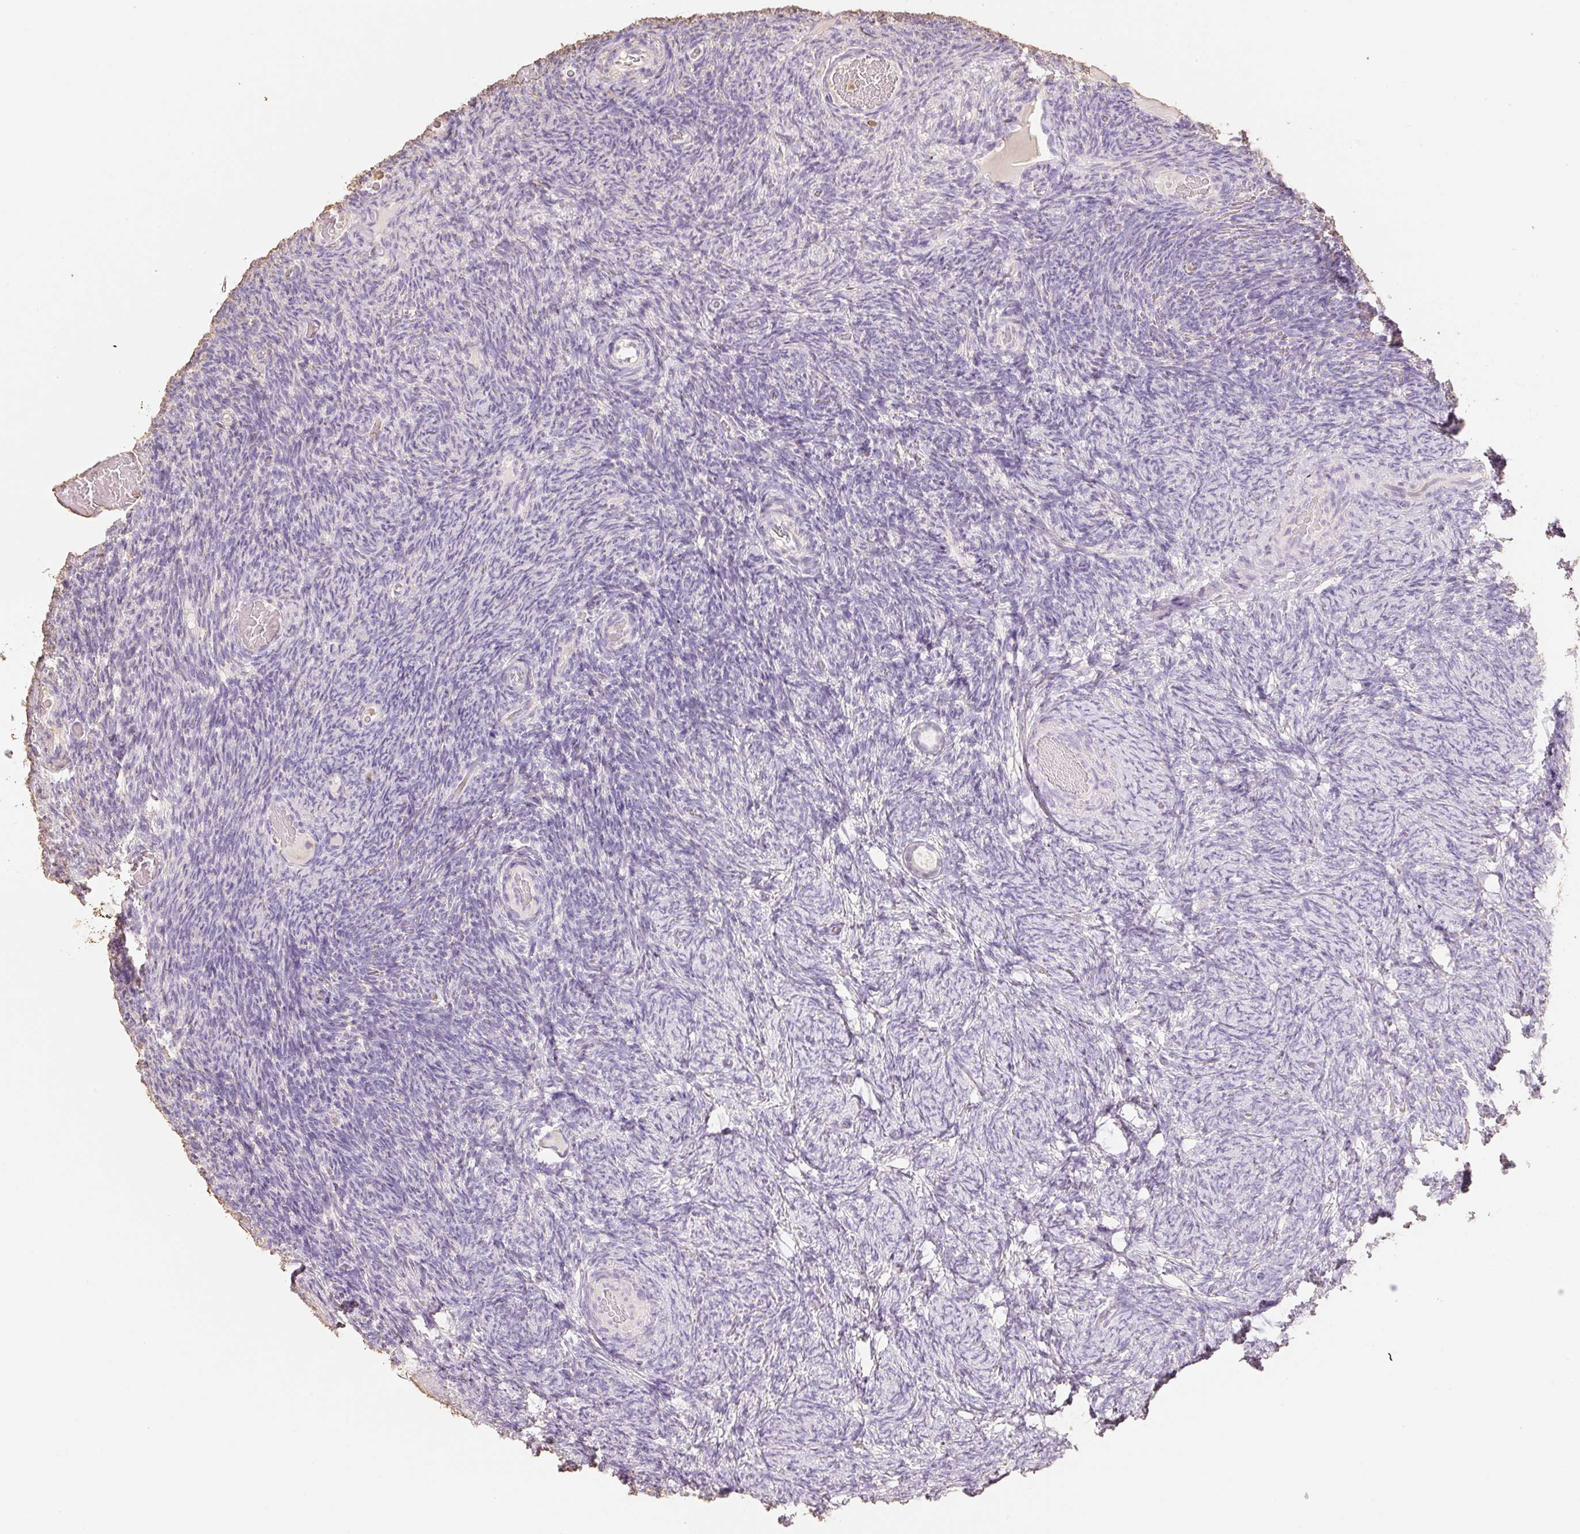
{"staining": {"intensity": "negative", "quantity": "none", "location": "none"}, "tissue": "ovary", "cell_type": "Follicle cells", "image_type": "normal", "snomed": [{"axis": "morphology", "description": "Normal tissue, NOS"}, {"axis": "topography", "description": "Ovary"}], "caption": "Immunohistochemistry image of unremarkable ovary: ovary stained with DAB shows no significant protein expression in follicle cells.", "gene": "MBOAT7", "patient": {"sex": "female", "age": 34}}